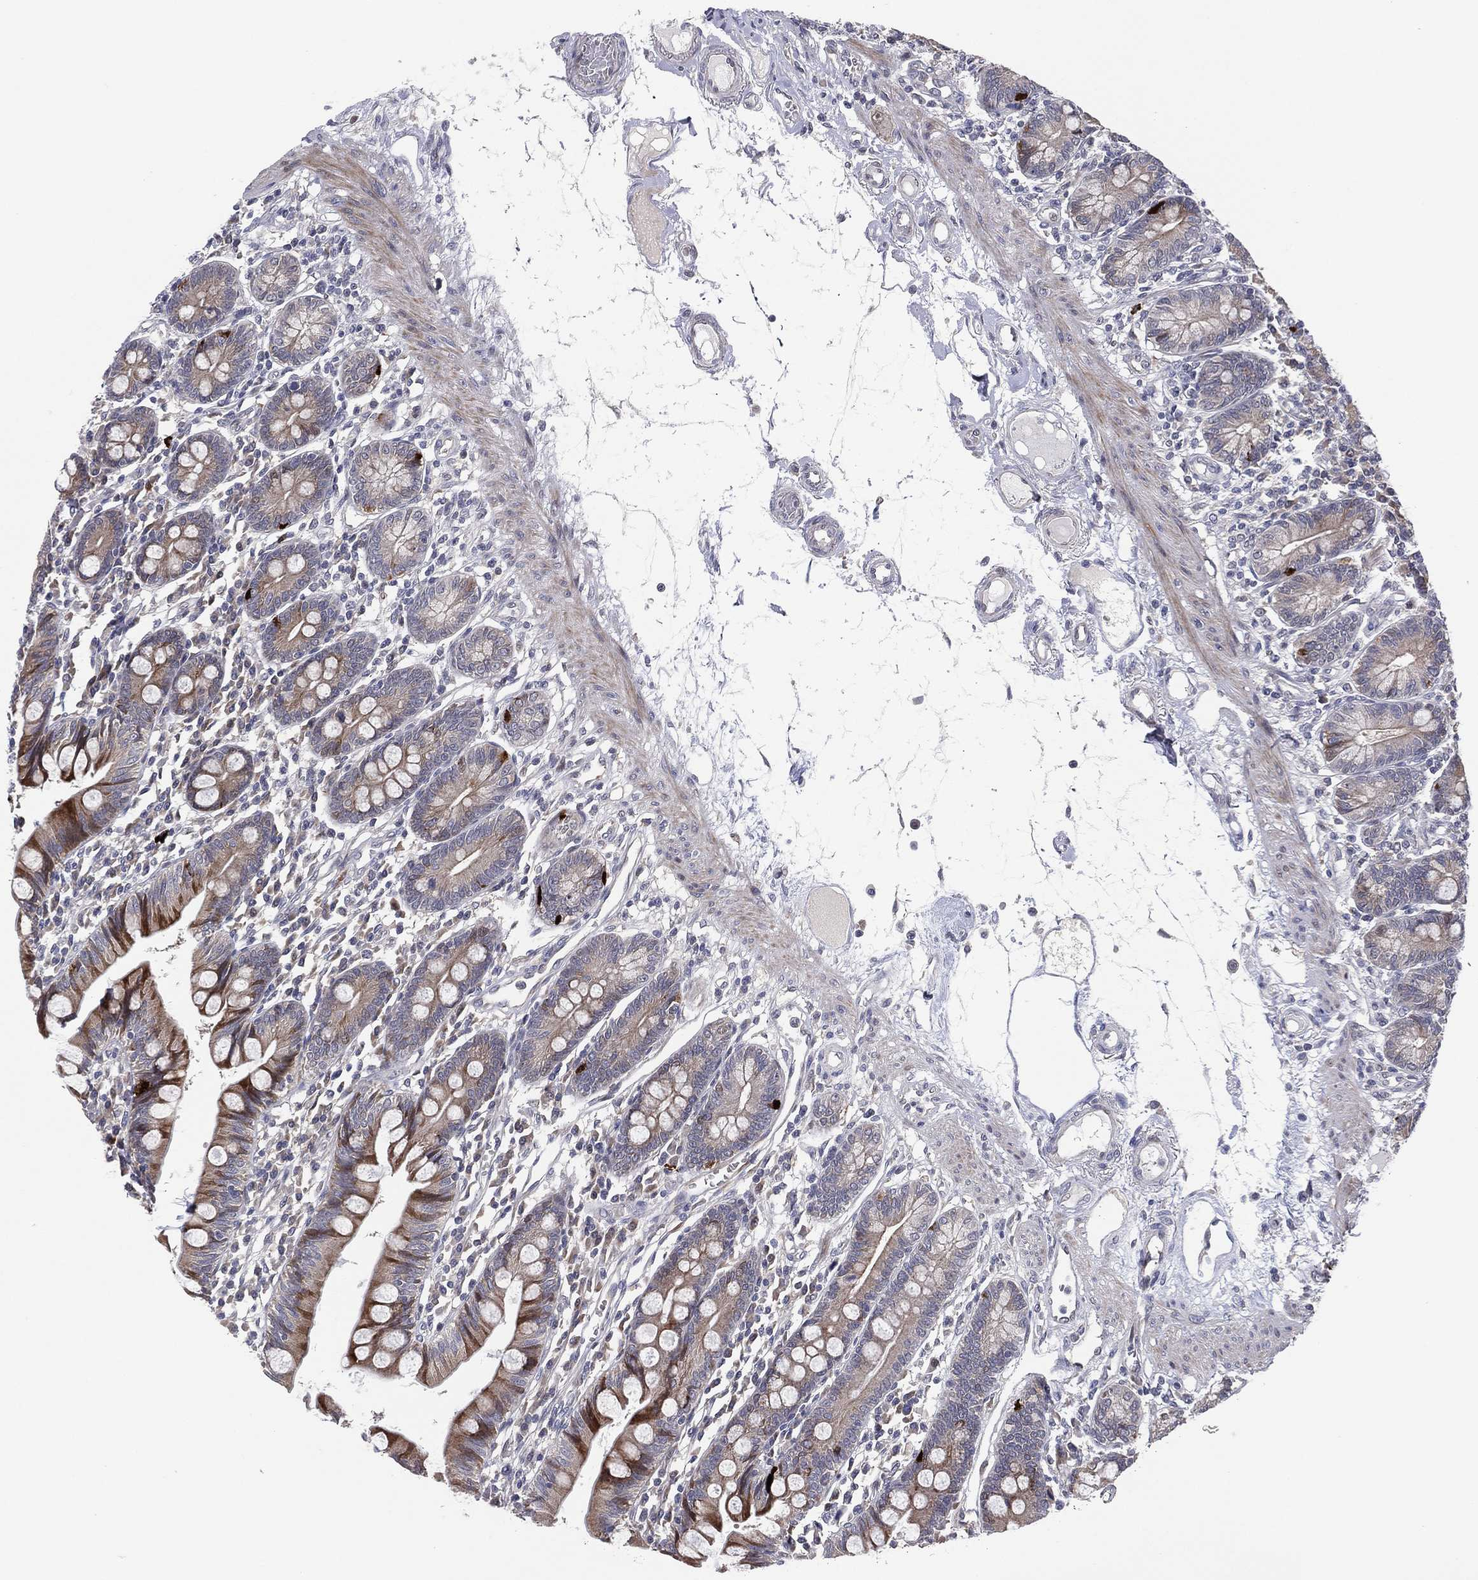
{"staining": {"intensity": "strong", "quantity": "25%-75%", "location": "cytoplasmic/membranous"}, "tissue": "small intestine", "cell_type": "Glandular cells", "image_type": "normal", "snomed": [{"axis": "morphology", "description": "Normal tissue, NOS"}, {"axis": "topography", "description": "Small intestine"}], "caption": "About 25%-75% of glandular cells in unremarkable small intestine show strong cytoplasmic/membranous protein expression as visualized by brown immunohistochemical staining.", "gene": "UTP14A", "patient": {"sex": "male", "age": 88}}